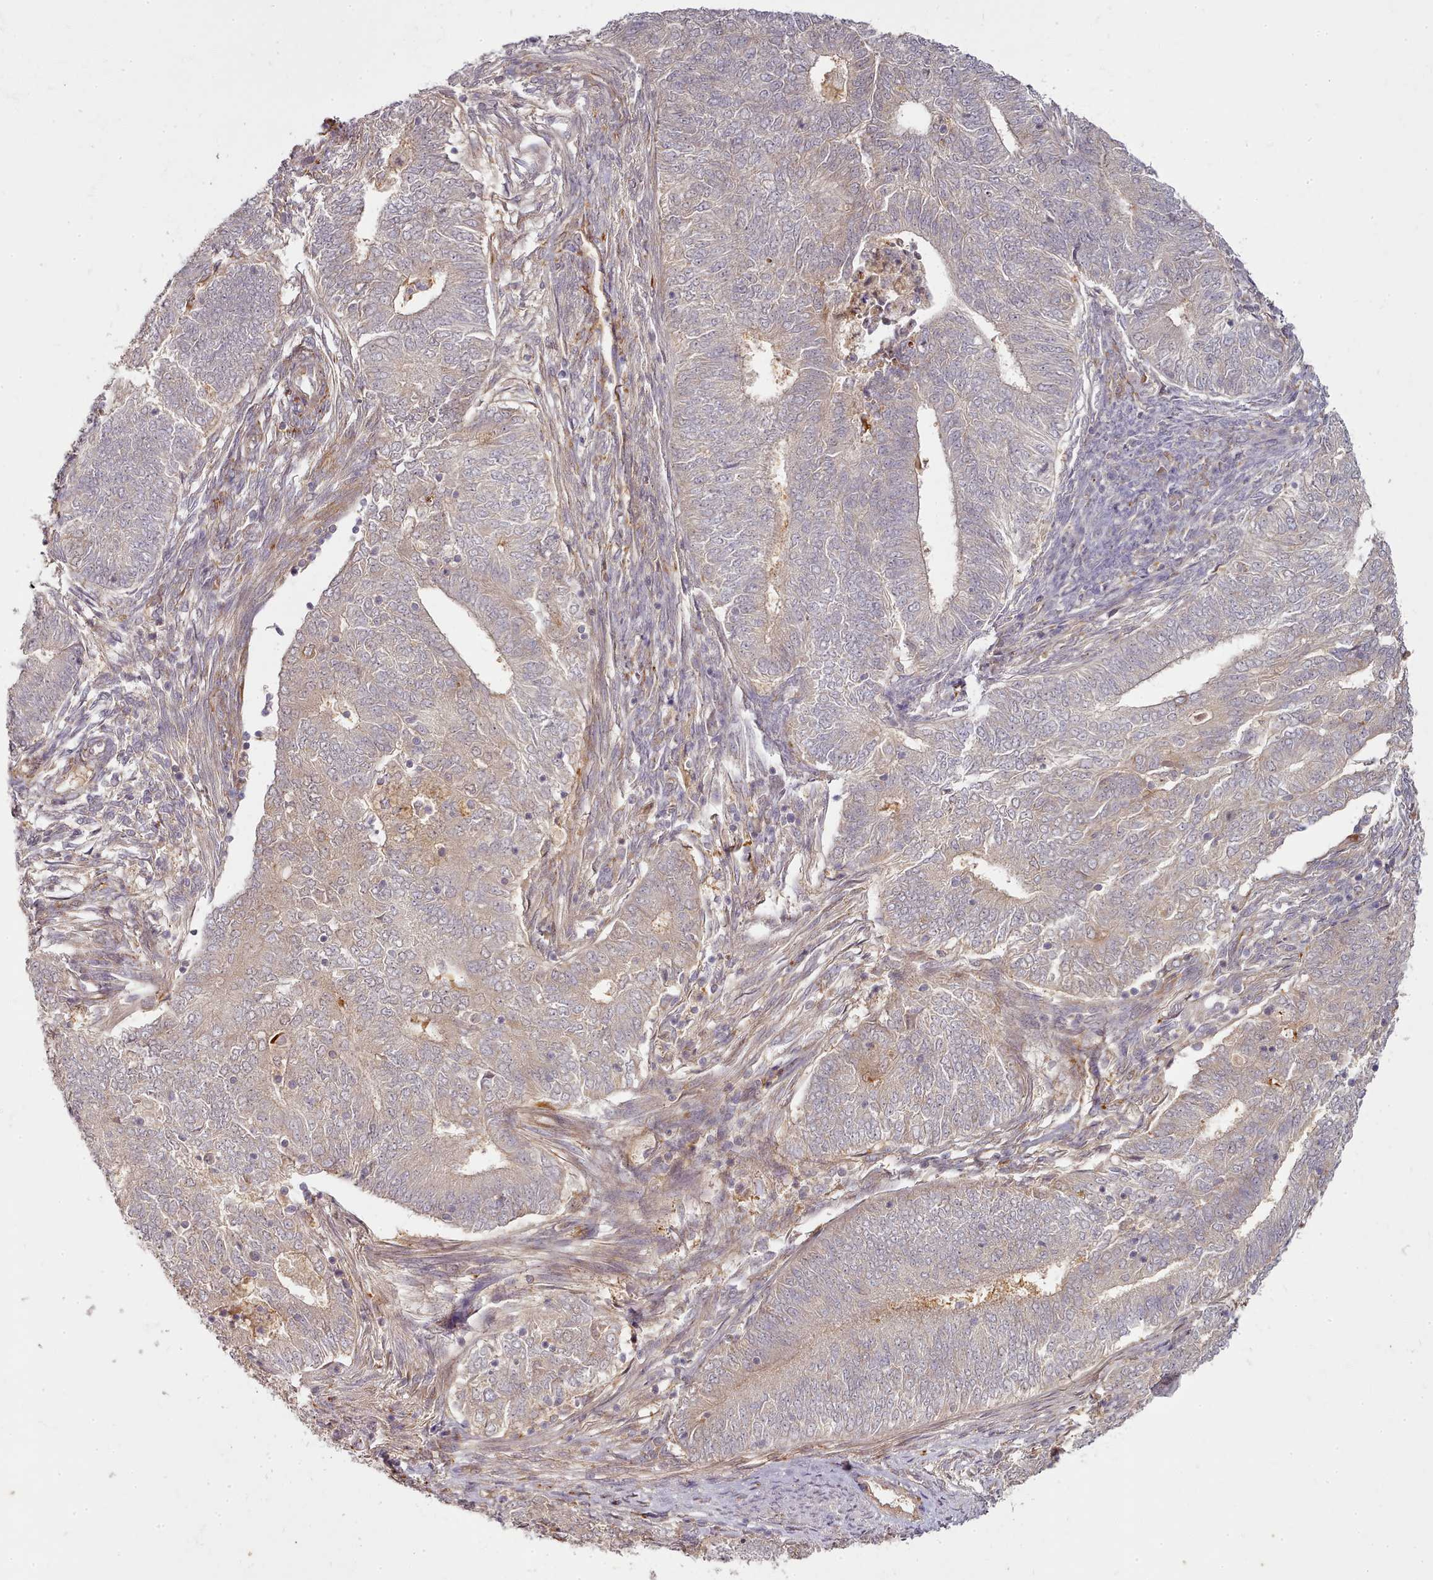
{"staining": {"intensity": "weak", "quantity": "<25%", "location": "cytoplasmic/membranous,nuclear"}, "tissue": "endometrial cancer", "cell_type": "Tumor cells", "image_type": "cancer", "snomed": [{"axis": "morphology", "description": "Adenocarcinoma, NOS"}, {"axis": "topography", "description": "Endometrium"}], "caption": "Immunohistochemical staining of endometrial cancer shows no significant staining in tumor cells.", "gene": "C1QTNF5", "patient": {"sex": "female", "age": 62}}